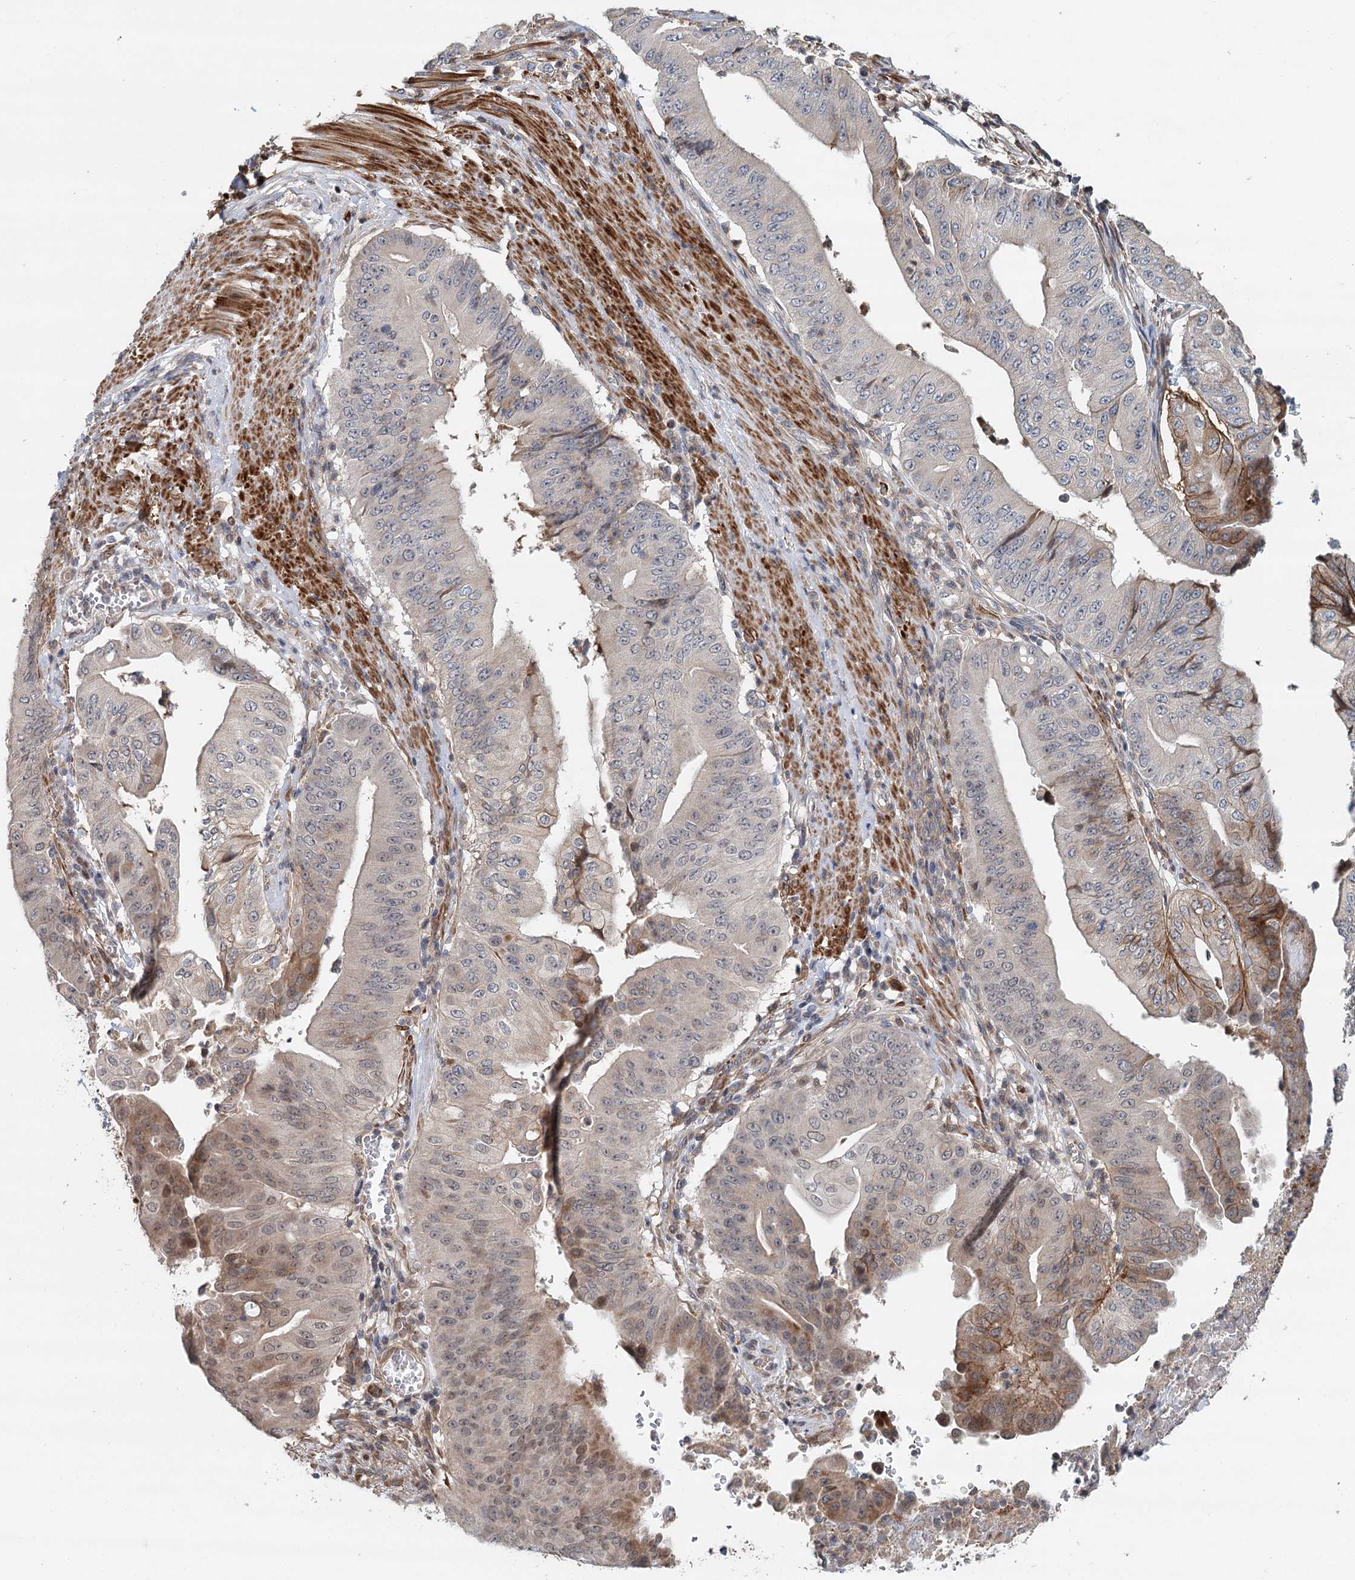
{"staining": {"intensity": "strong", "quantity": "25%-75%", "location": "cytoplasmic/membranous"}, "tissue": "pancreatic cancer", "cell_type": "Tumor cells", "image_type": "cancer", "snomed": [{"axis": "morphology", "description": "Adenocarcinoma, NOS"}, {"axis": "topography", "description": "Pancreas"}], "caption": "Immunohistochemical staining of human adenocarcinoma (pancreatic) demonstrates high levels of strong cytoplasmic/membranous expression in approximately 25%-75% of tumor cells. The protein is stained brown, and the nuclei are stained in blue (DAB (3,3'-diaminobenzidine) IHC with brightfield microscopy, high magnification).", "gene": "RNF111", "patient": {"sex": "female", "age": 77}}